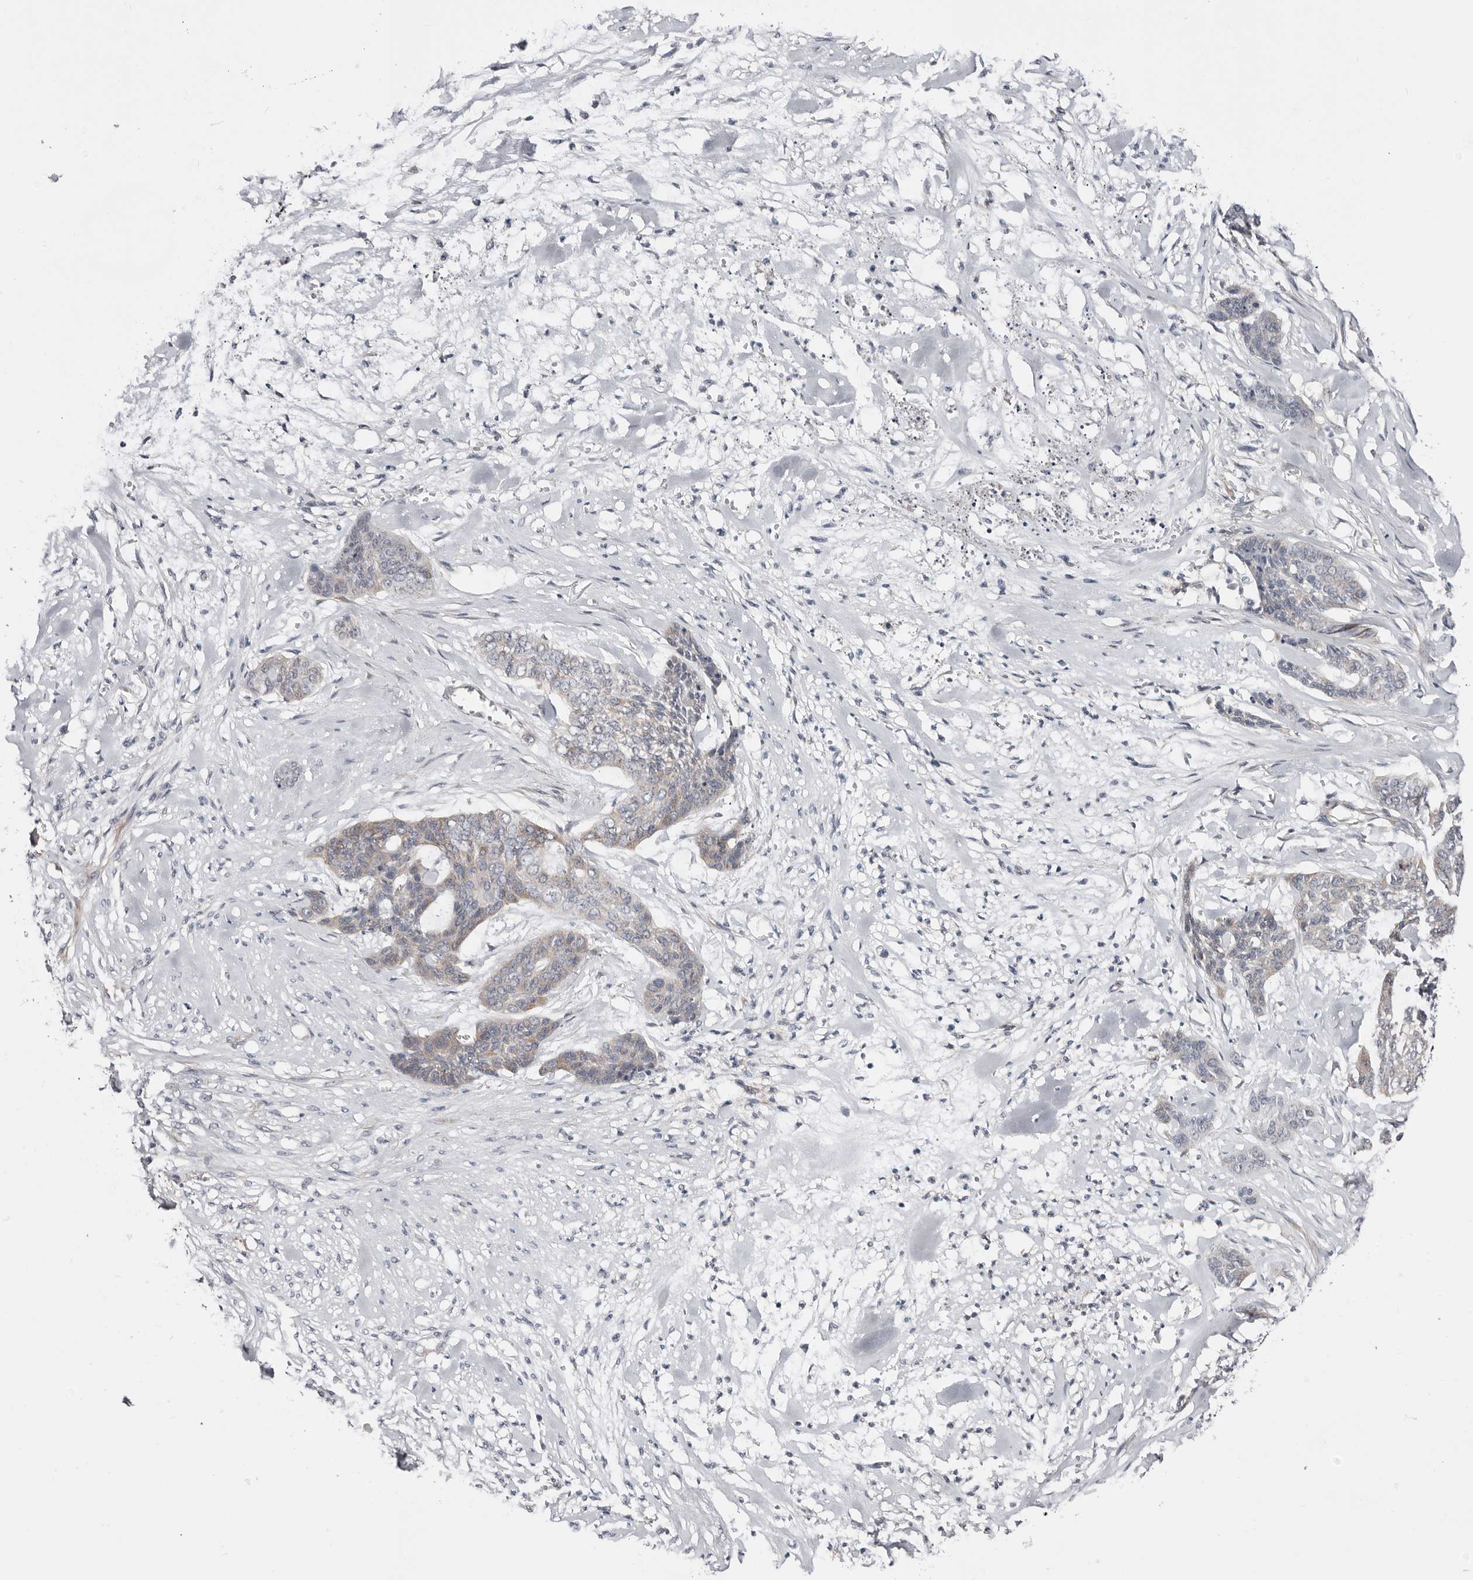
{"staining": {"intensity": "moderate", "quantity": "<25%", "location": "cytoplasmic/membranous"}, "tissue": "skin cancer", "cell_type": "Tumor cells", "image_type": "cancer", "snomed": [{"axis": "morphology", "description": "Basal cell carcinoma"}, {"axis": "topography", "description": "Skin"}], "caption": "The micrograph demonstrates a brown stain indicating the presence of a protein in the cytoplasmic/membranous of tumor cells in skin cancer.", "gene": "ASRGL1", "patient": {"sex": "female", "age": 64}}